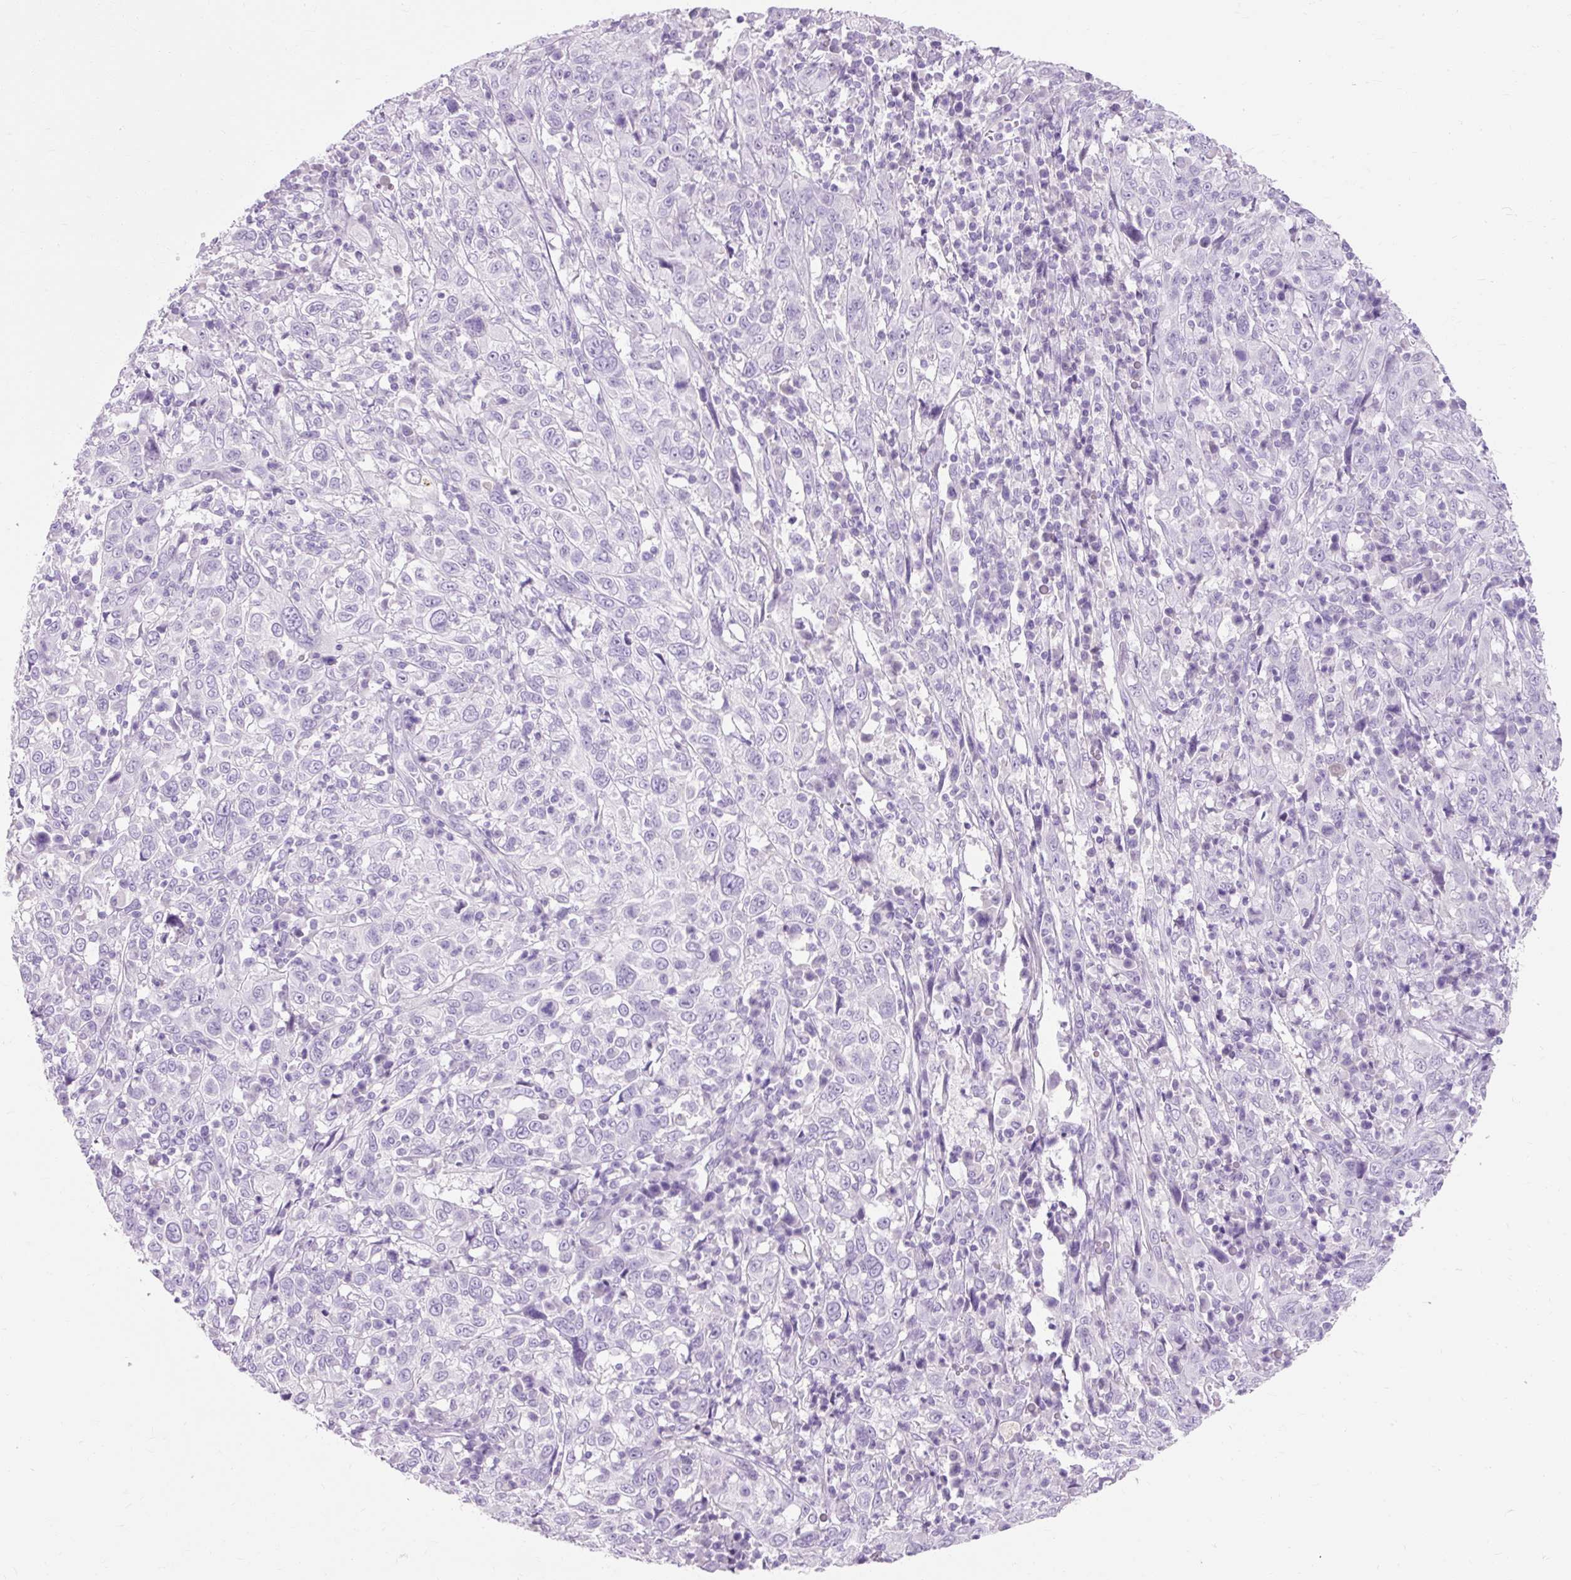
{"staining": {"intensity": "negative", "quantity": "none", "location": "none"}, "tissue": "cervical cancer", "cell_type": "Tumor cells", "image_type": "cancer", "snomed": [{"axis": "morphology", "description": "Squamous cell carcinoma, NOS"}, {"axis": "topography", "description": "Cervix"}], "caption": "Immunohistochemical staining of cervical cancer exhibits no significant positivity in tumor cells. (DAB immunohistochemistry (IHC) visualized using brightfield microscopy, high magnification).", "gene": "TMEM213", "patient": {"sex": "female", "age": 46}}